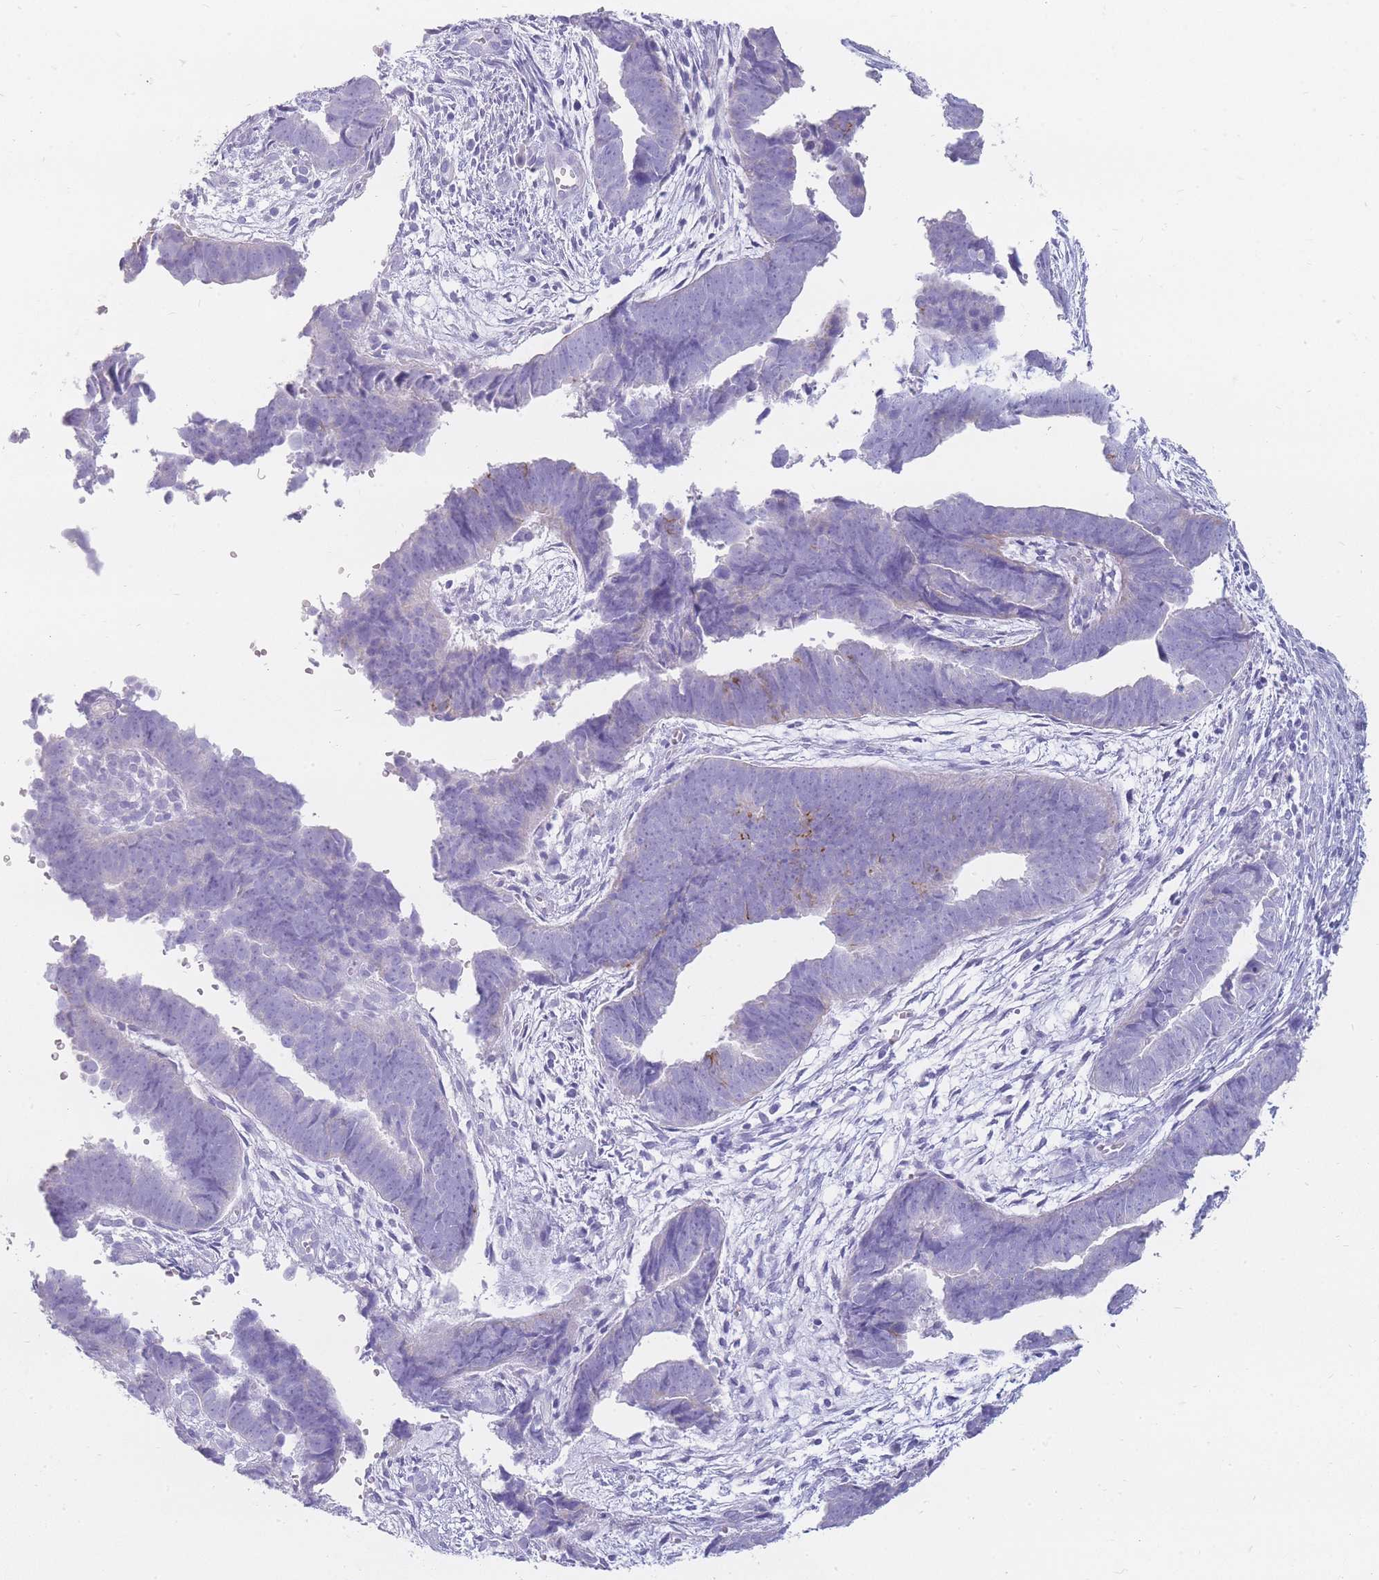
{"staining": {"intensity": "weak", "quantity": "<25%", "location": "cytoplasmic/membranous"}, "tissue": "endometrial cancer", "cell_type": "Tumor cells", "image_type": "cancer", "snomed": [{"axis": "morphology", "description": "Adenocarcinoma, NOS"}, {"axis": "topography", "description": "Endometrium"}], "caption": "IHC image of neoplastic tissue: human endometrial adenocarcinoma stained with DAB shows no significant protein staining in tumor cells.", "gene": "UPK1A", "patient": {"sex": "female", "age": 75}}